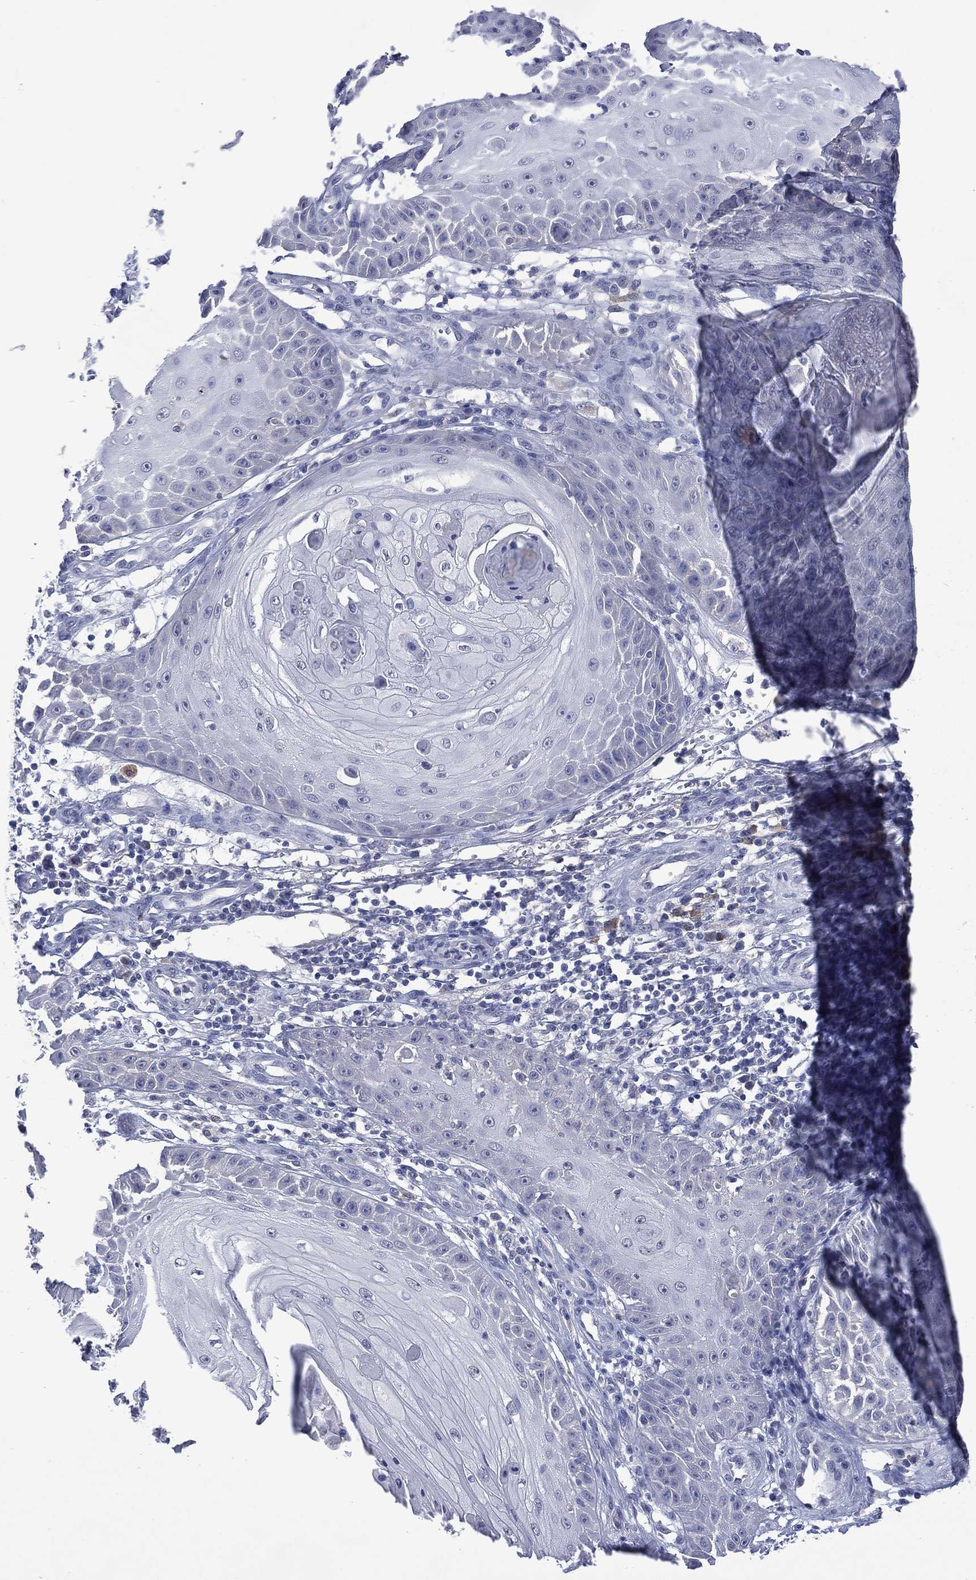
{"staining": {"intensity": "negative", "quantity": "none", "location": "none"}, "tissue": "skin cancer", "cell_type": "Tumor cells", "image_type": "cancer", "snomed": [{"axis": "morphology", "description": "Squamous cell carcinoma, NOS"}, {"axis": "topography", "description": "Skin"}], "caption": "Immunohistochemistry (IHC) of squamous cell carcinoma (skin) shows no staining in tumor cells.", "gene": "ASB10", "patient": {"sex": "male", "age": 70}}